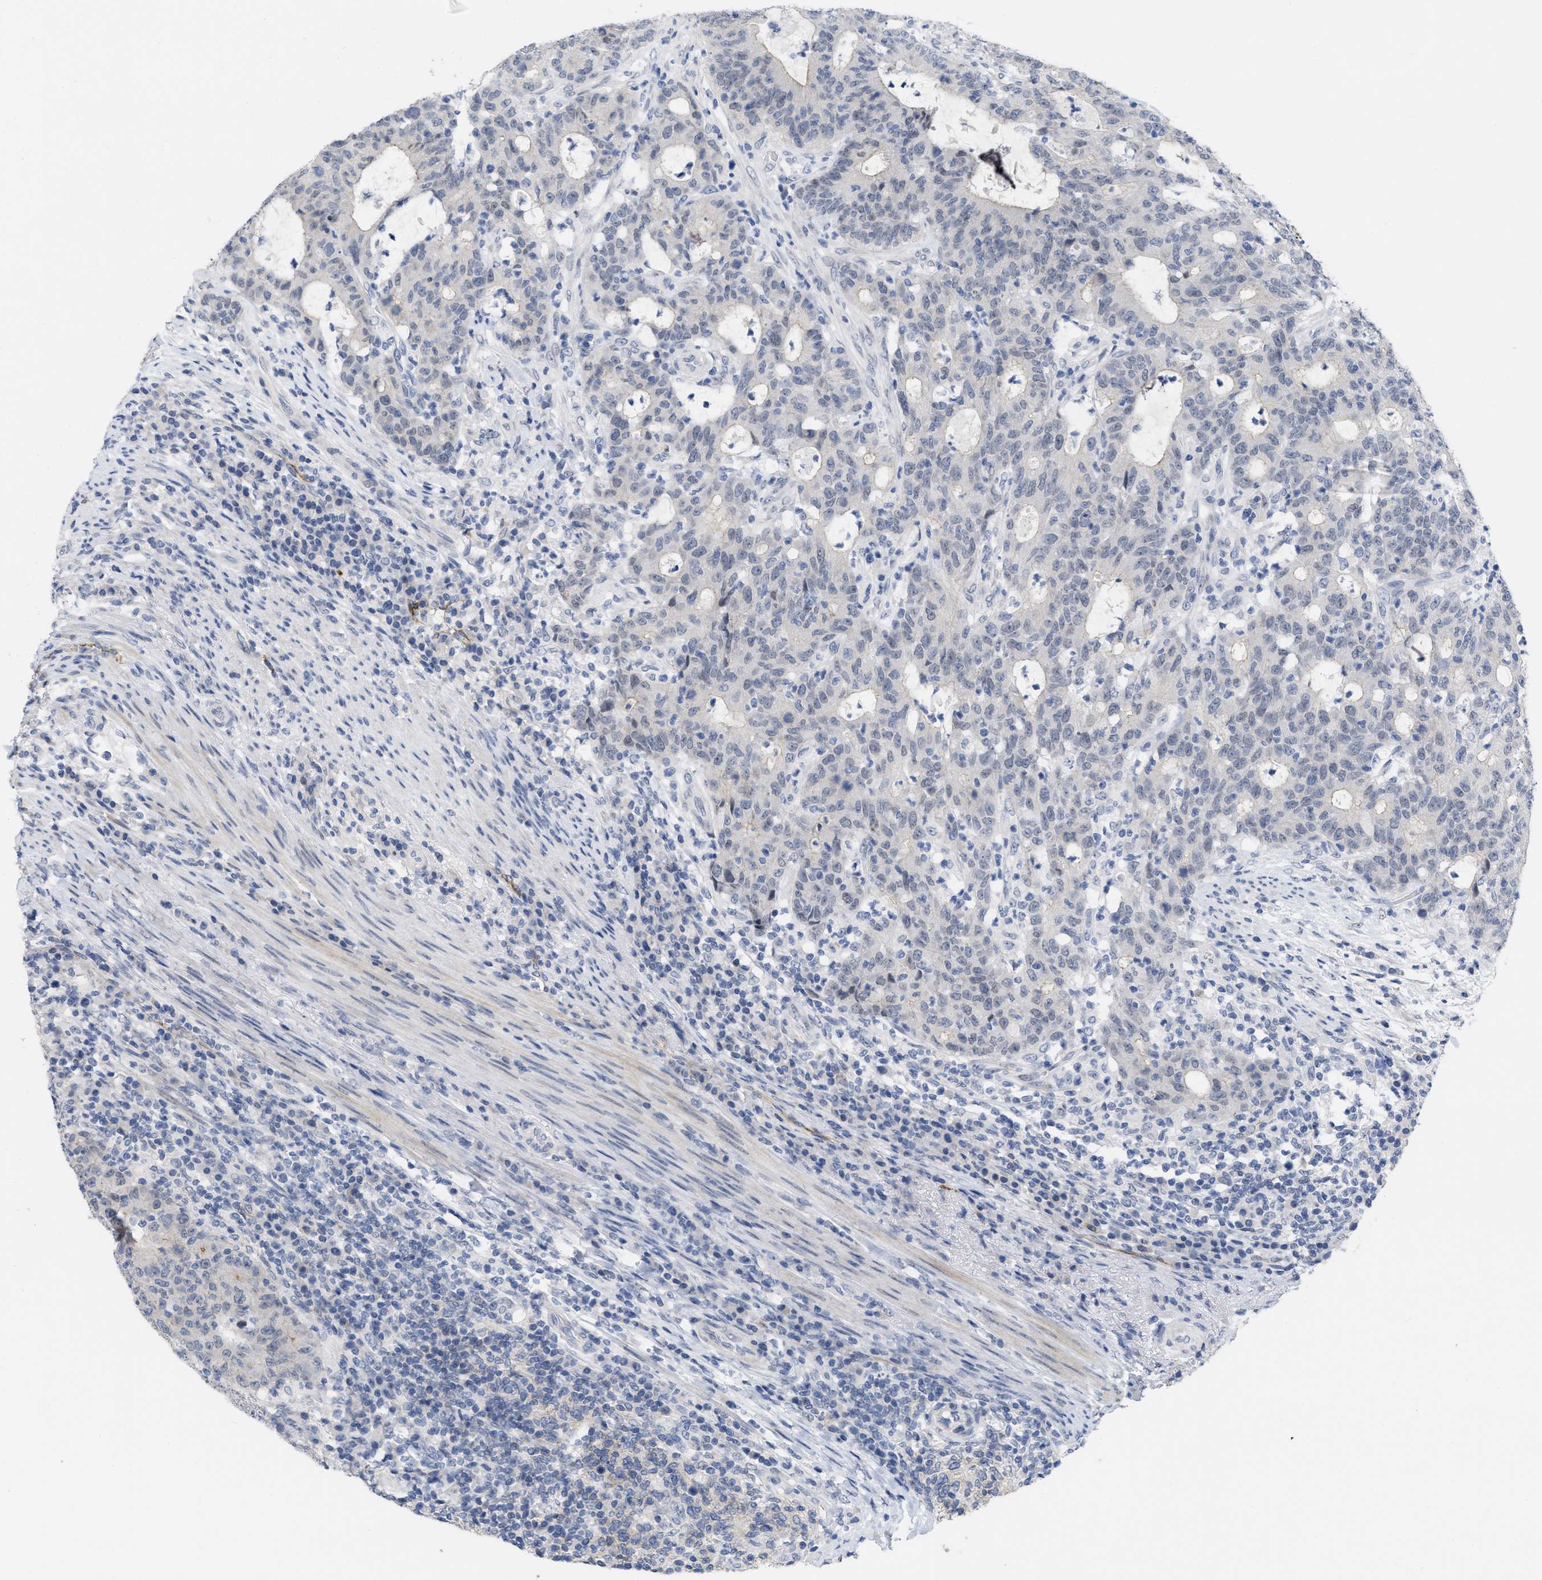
{"staining": {"intensity": "weak", "quantity": "<25%", "location": "cytoplasmic/membranous"}, "tissue": "colorectal cancer", "cell_type": "Tumor cells", "image_type": "cancer", "snomed": [{"axis": "morphology", "description": "Normal tissue, NOS"}, {"axis": "morphology", "description": "Adenocarcinoma, NOS"}, {"axis": "topography", "description": "Colon"}], "caption": "Colorectal adenocarcinoma was stained to show a protein in brown. There is no significant positivity in tumor cells.", "gene": "ACKR1", "patient": {"sex": "female", "age": 75}}